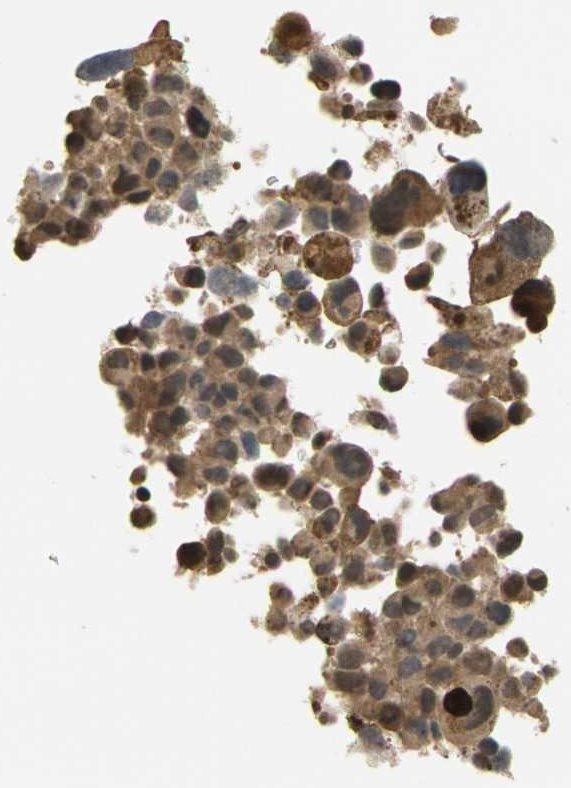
{"staining": {"intensity": "moderate", "quantity": ">75%", "location": "cytoplasmic/membranous"}, "tissue": "melanoma", "cell_type": "Tumor cells", "image_type": "cancer", "snomed": [{"axis": "morphology", "description": "Malignant melanoma, NOS"}, {"axis": "topography", "description": "Skin"}], "caption": "High-power microscopy captured an immunohistochemistry photomicrograph of malignant melanoma, revealing moderate cytoplasmic/membranous staining in about >75% of tumor cells.", "gene": "SOD1", "patient": {"sex": "female", "age": 73}}